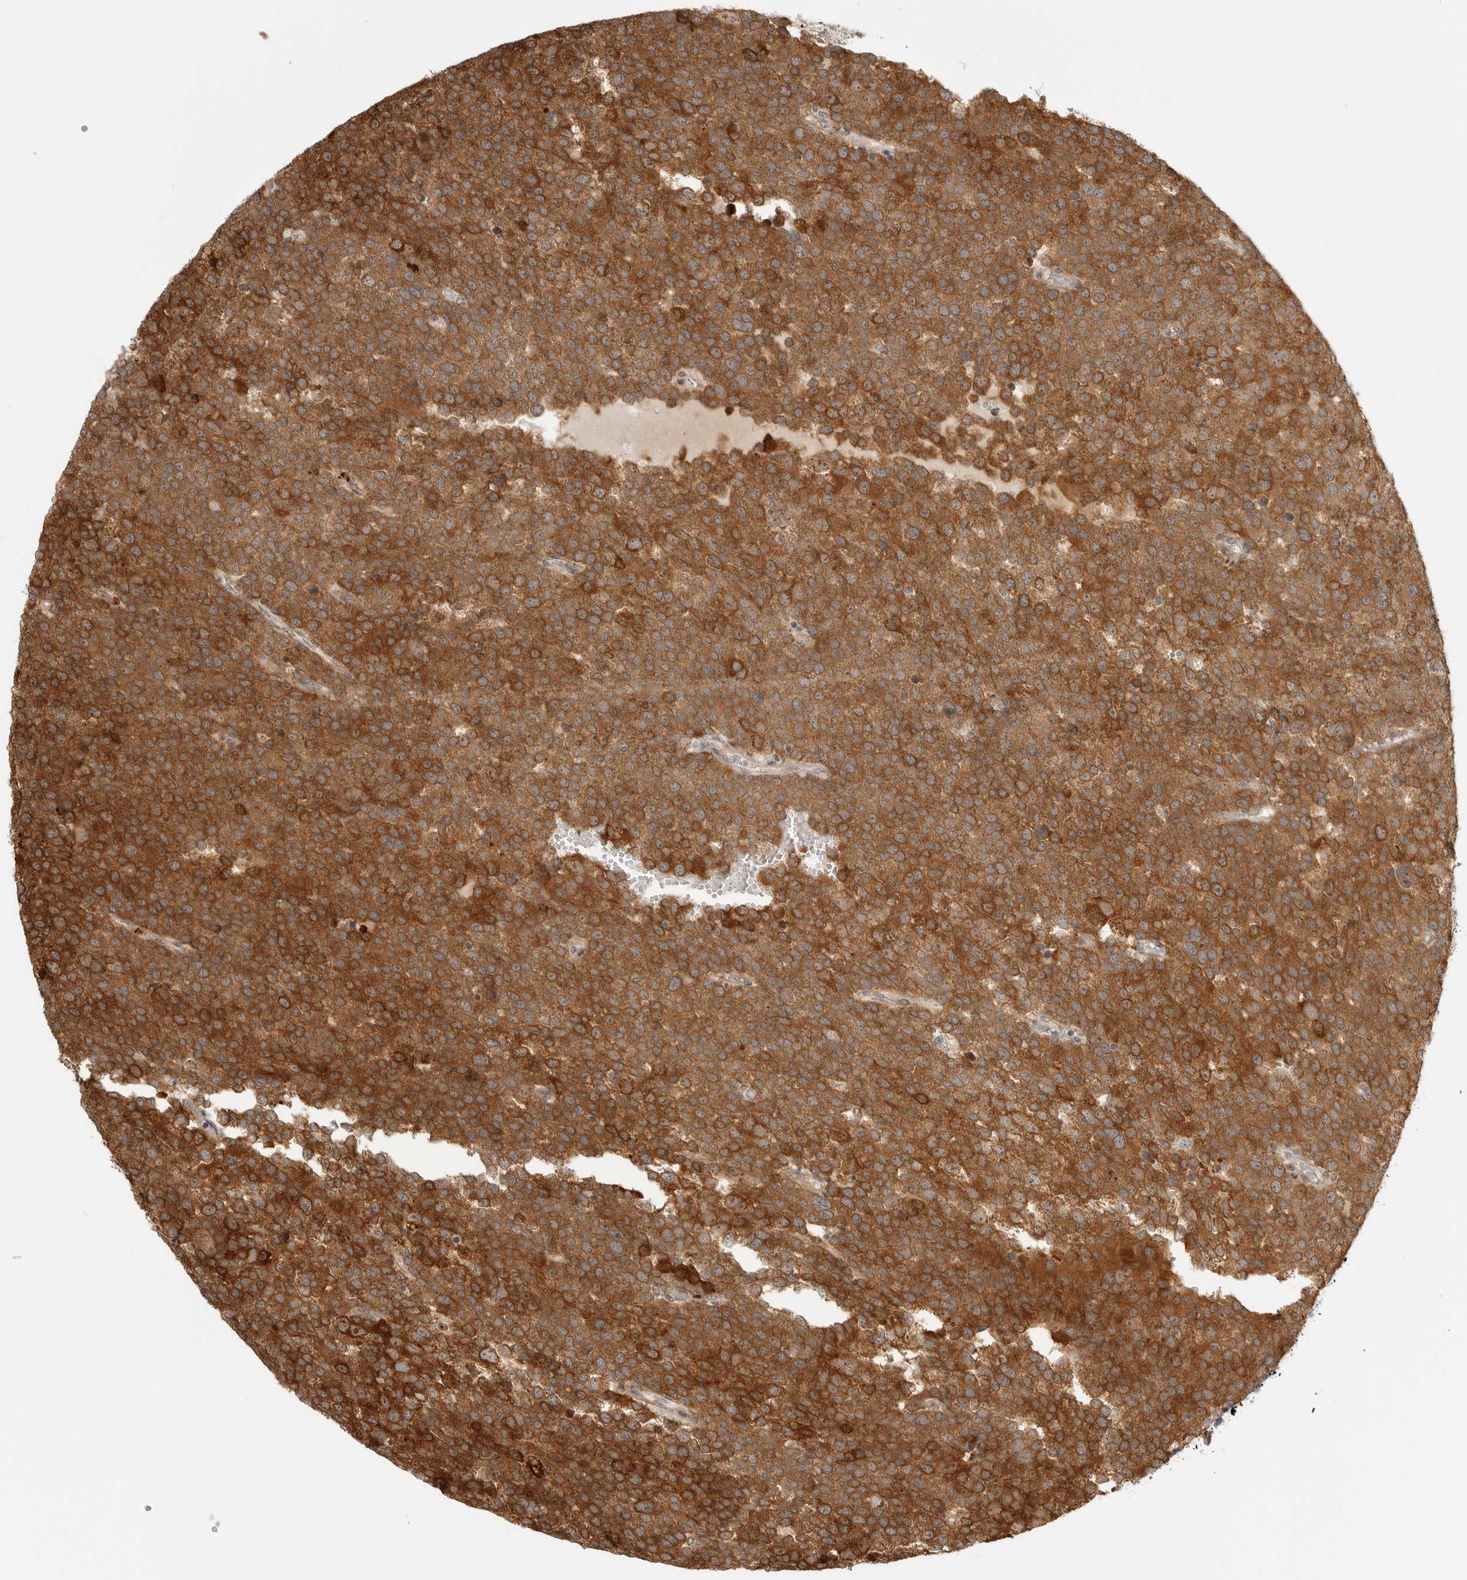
{"staining": {"intensity": "strong", "quantity": ">75%", "location": "cytoplasmic/membranous"}, "tissue": "testis cancer", "cell_type": "Tumor cells", "image_type": "cancer", "snomed": [{"axis": "morphology", "description": "Seminoma, NOS"}, {"axis": "topography", "description": "Testis"}], "caption": "This photomicrograph exhibits IHC staining of testis cancer, with high strong cytoplasmic/membranous positivity in approximately >75% of tumor cells.", "gene": "DSCC1", "patient": {"sex": "male", "age": 71}}